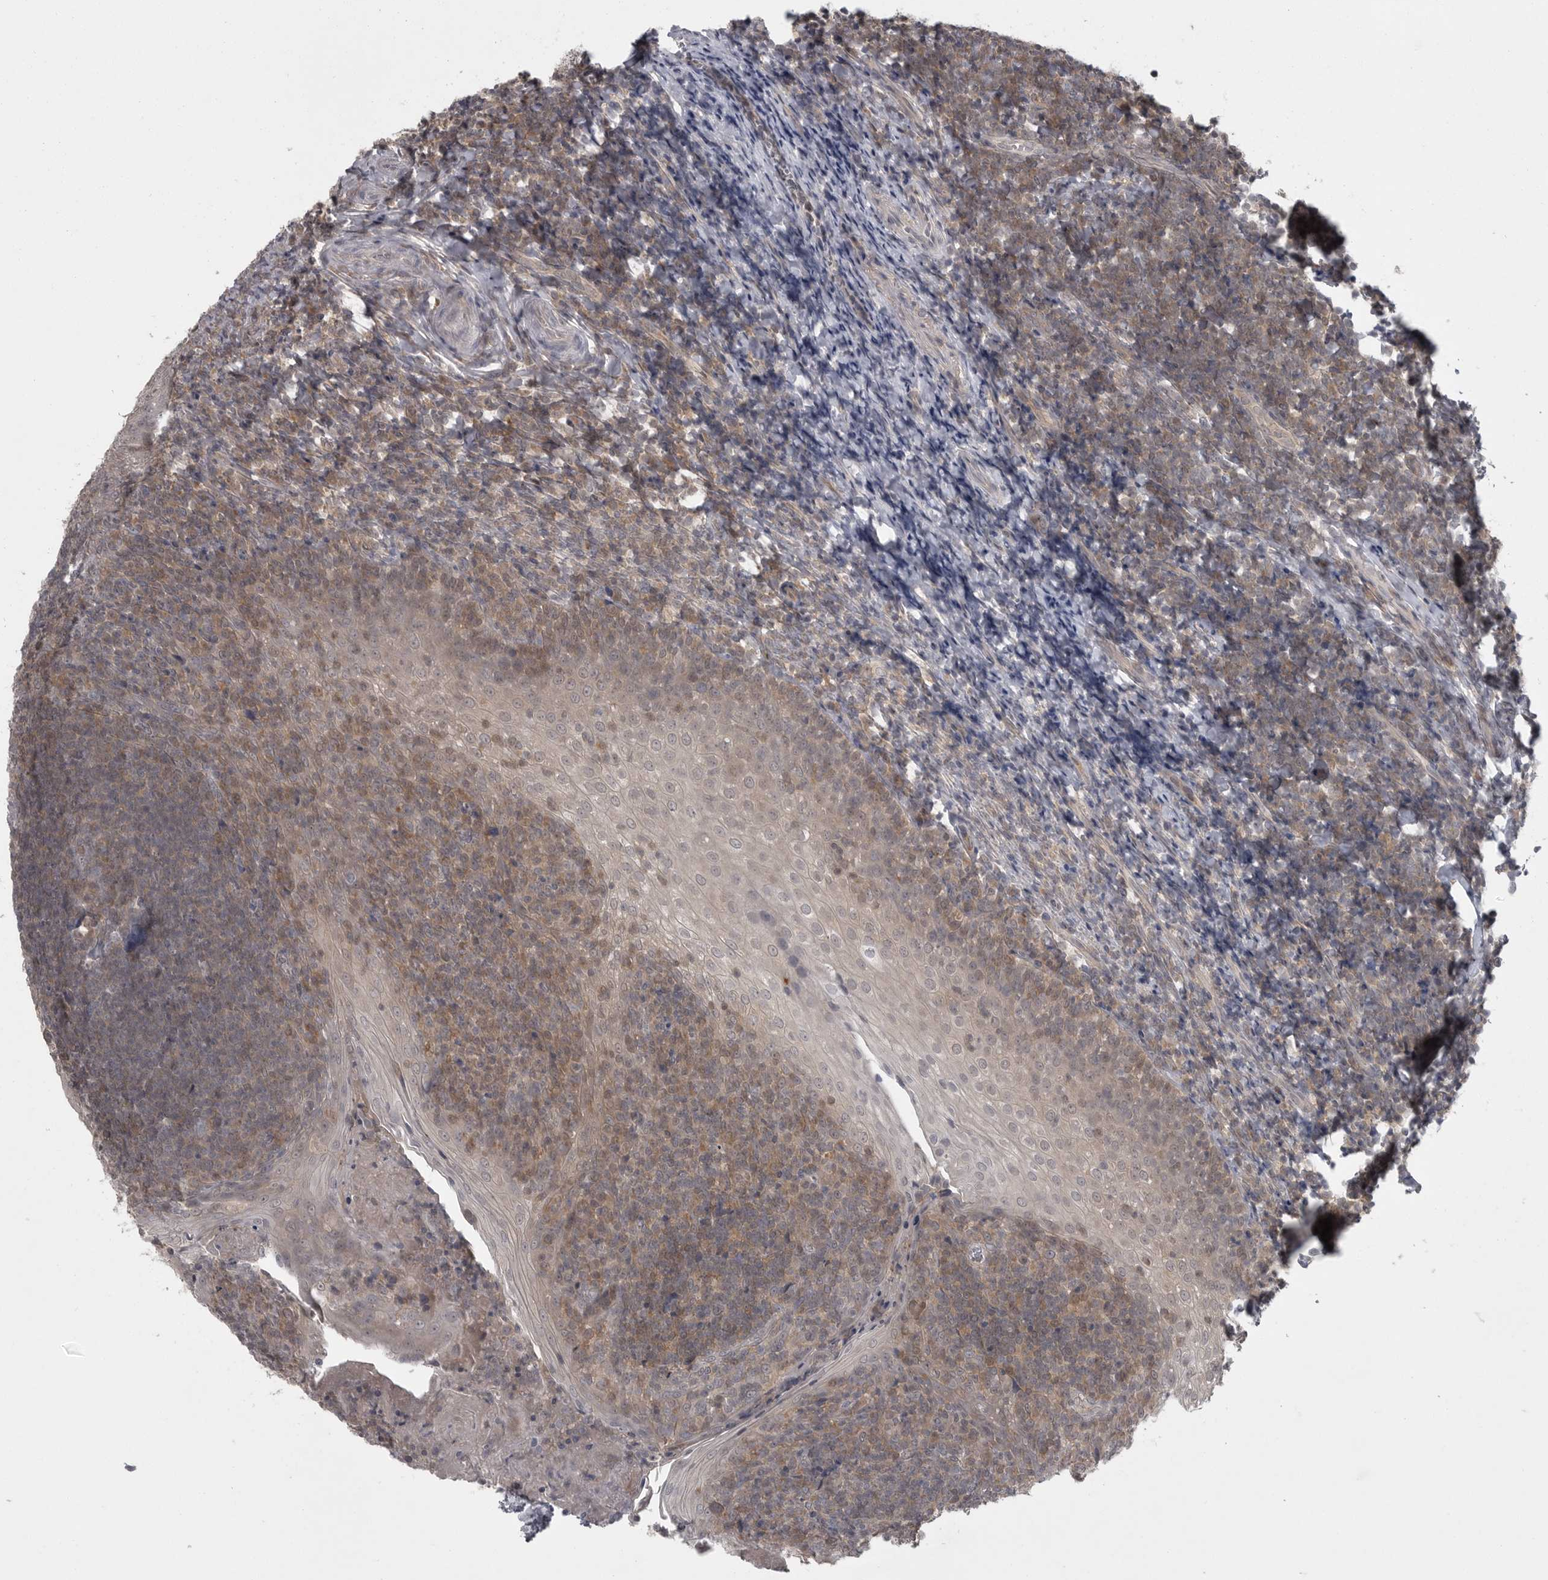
{"staining": {"intensity": "weak", "quantity": "<25%", "location": "cytoplasmic/membranous"}, "tissue": "tonsil", "cell_type": "Germinal center cells", "image_type": "normal", "snomed": [{"axis": "morphology", "description": "Normal tissue, NOS"}, {"axis": "topography", "description": "Tonsil"}], "caption": "DAB (3,3'-diaminobenzidine) immunohistochemical staining of benign tonsil exhibits no significant staining in germinal center cells. The staining is performed using DAB (3,3'-diaminobenzidine) brown chromogen with nuclei counter-stained in using hematoxylin.", "gene": "PHF13", "patient": {"sex": "male", "age": 27}}